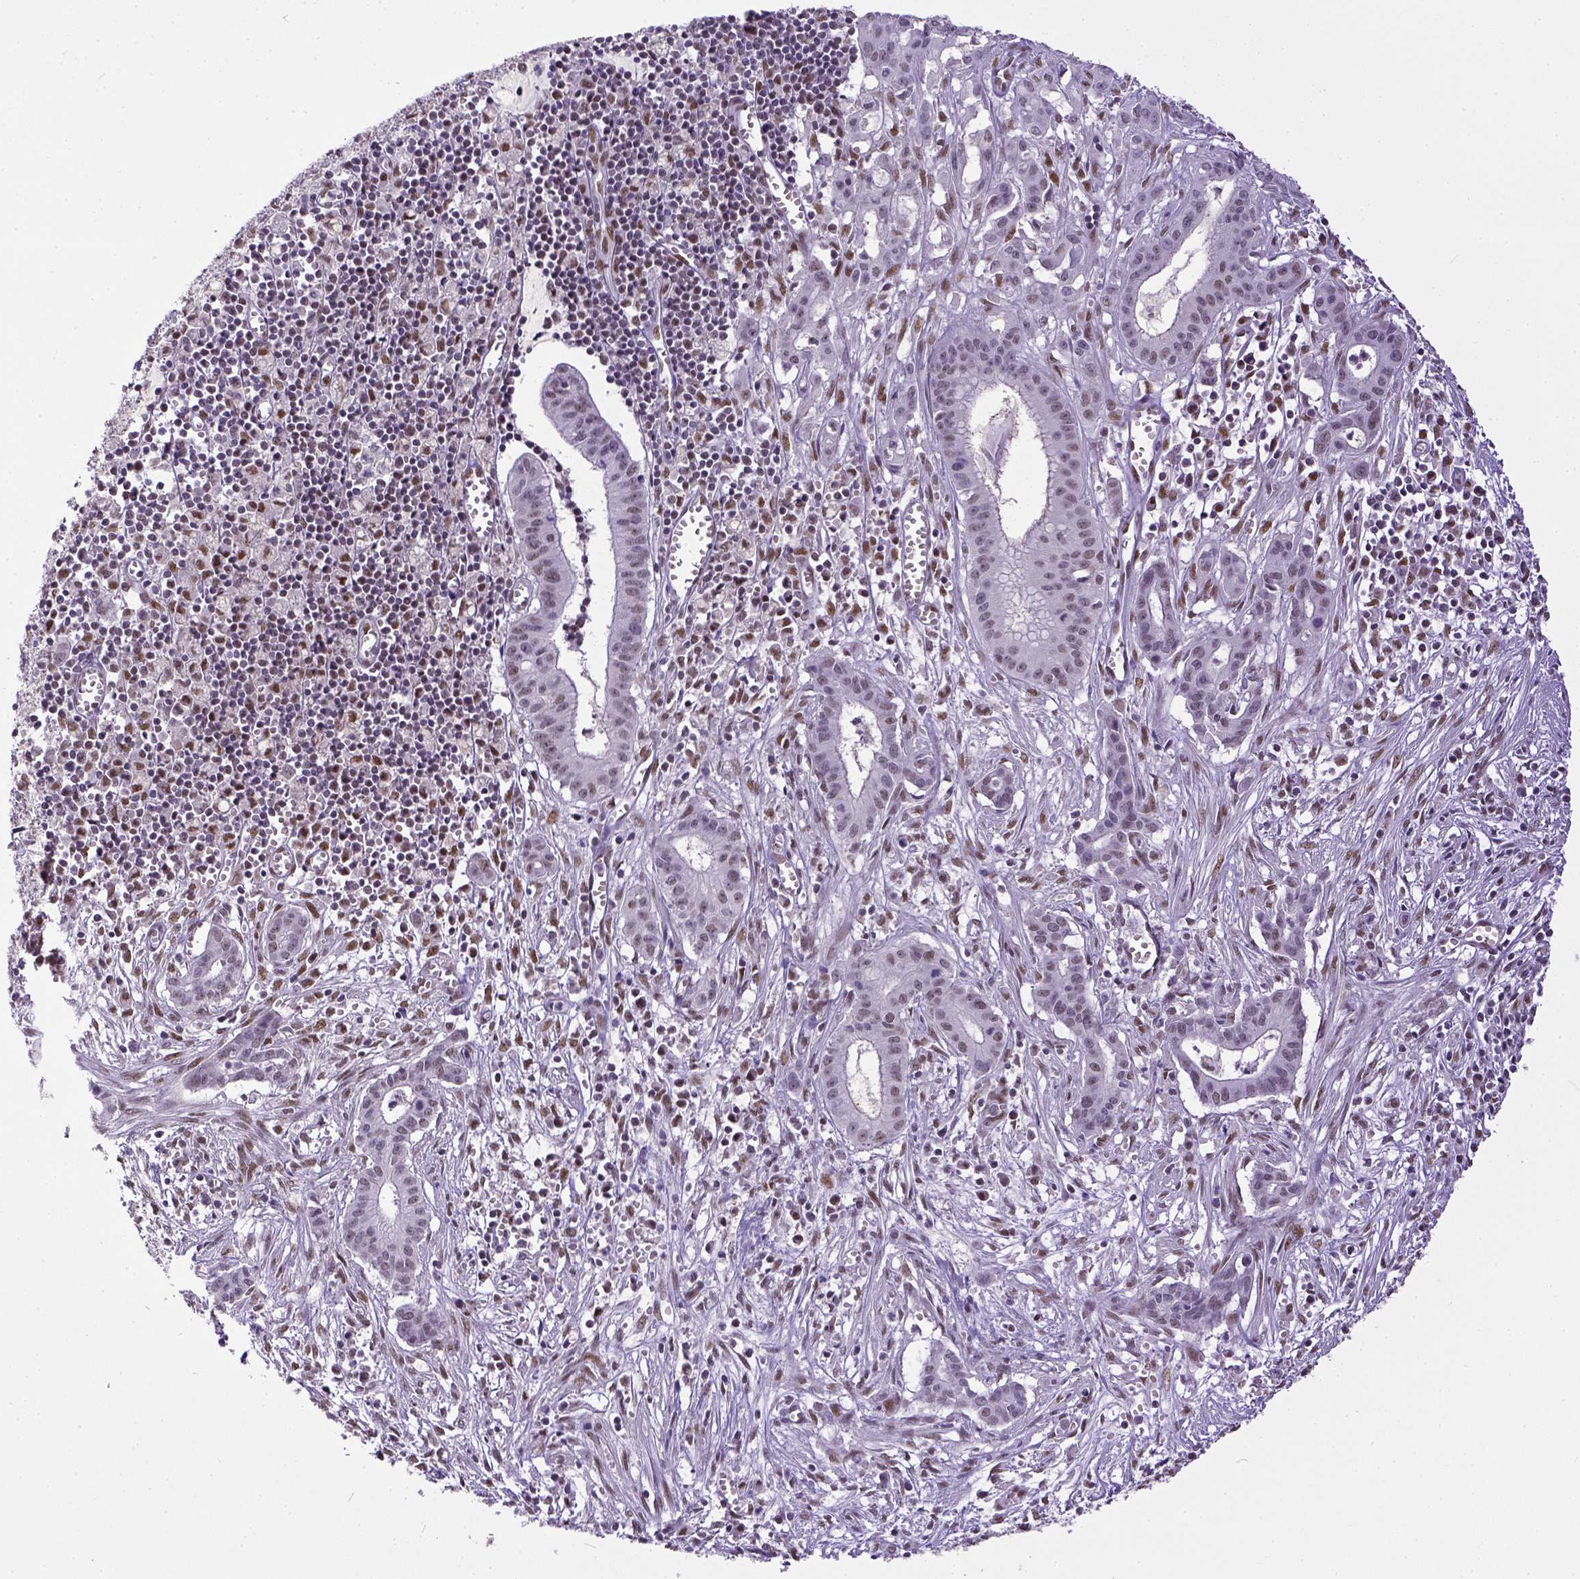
{"staining": {"intensity": "weak", "quantity": "25%-75%", "location": "nuclear"}, "tissue": "pancreatic cancer", "cell_type": "Tumor cells", "image_type": "cancer", "snomed": [{"axis": "morphology", "description": "Adenocarcinoma, NOS"}, {"axis": "topography", "description": "Pancreas"}], "caption": "Tumor cells demonstrate low levels of weak nuclear positivity in approximately 25%-75% of cells in adenocarcinoma (pancreatic).", "gene": "ERCC1", "patient": {"sex": "male", "age": 48}}